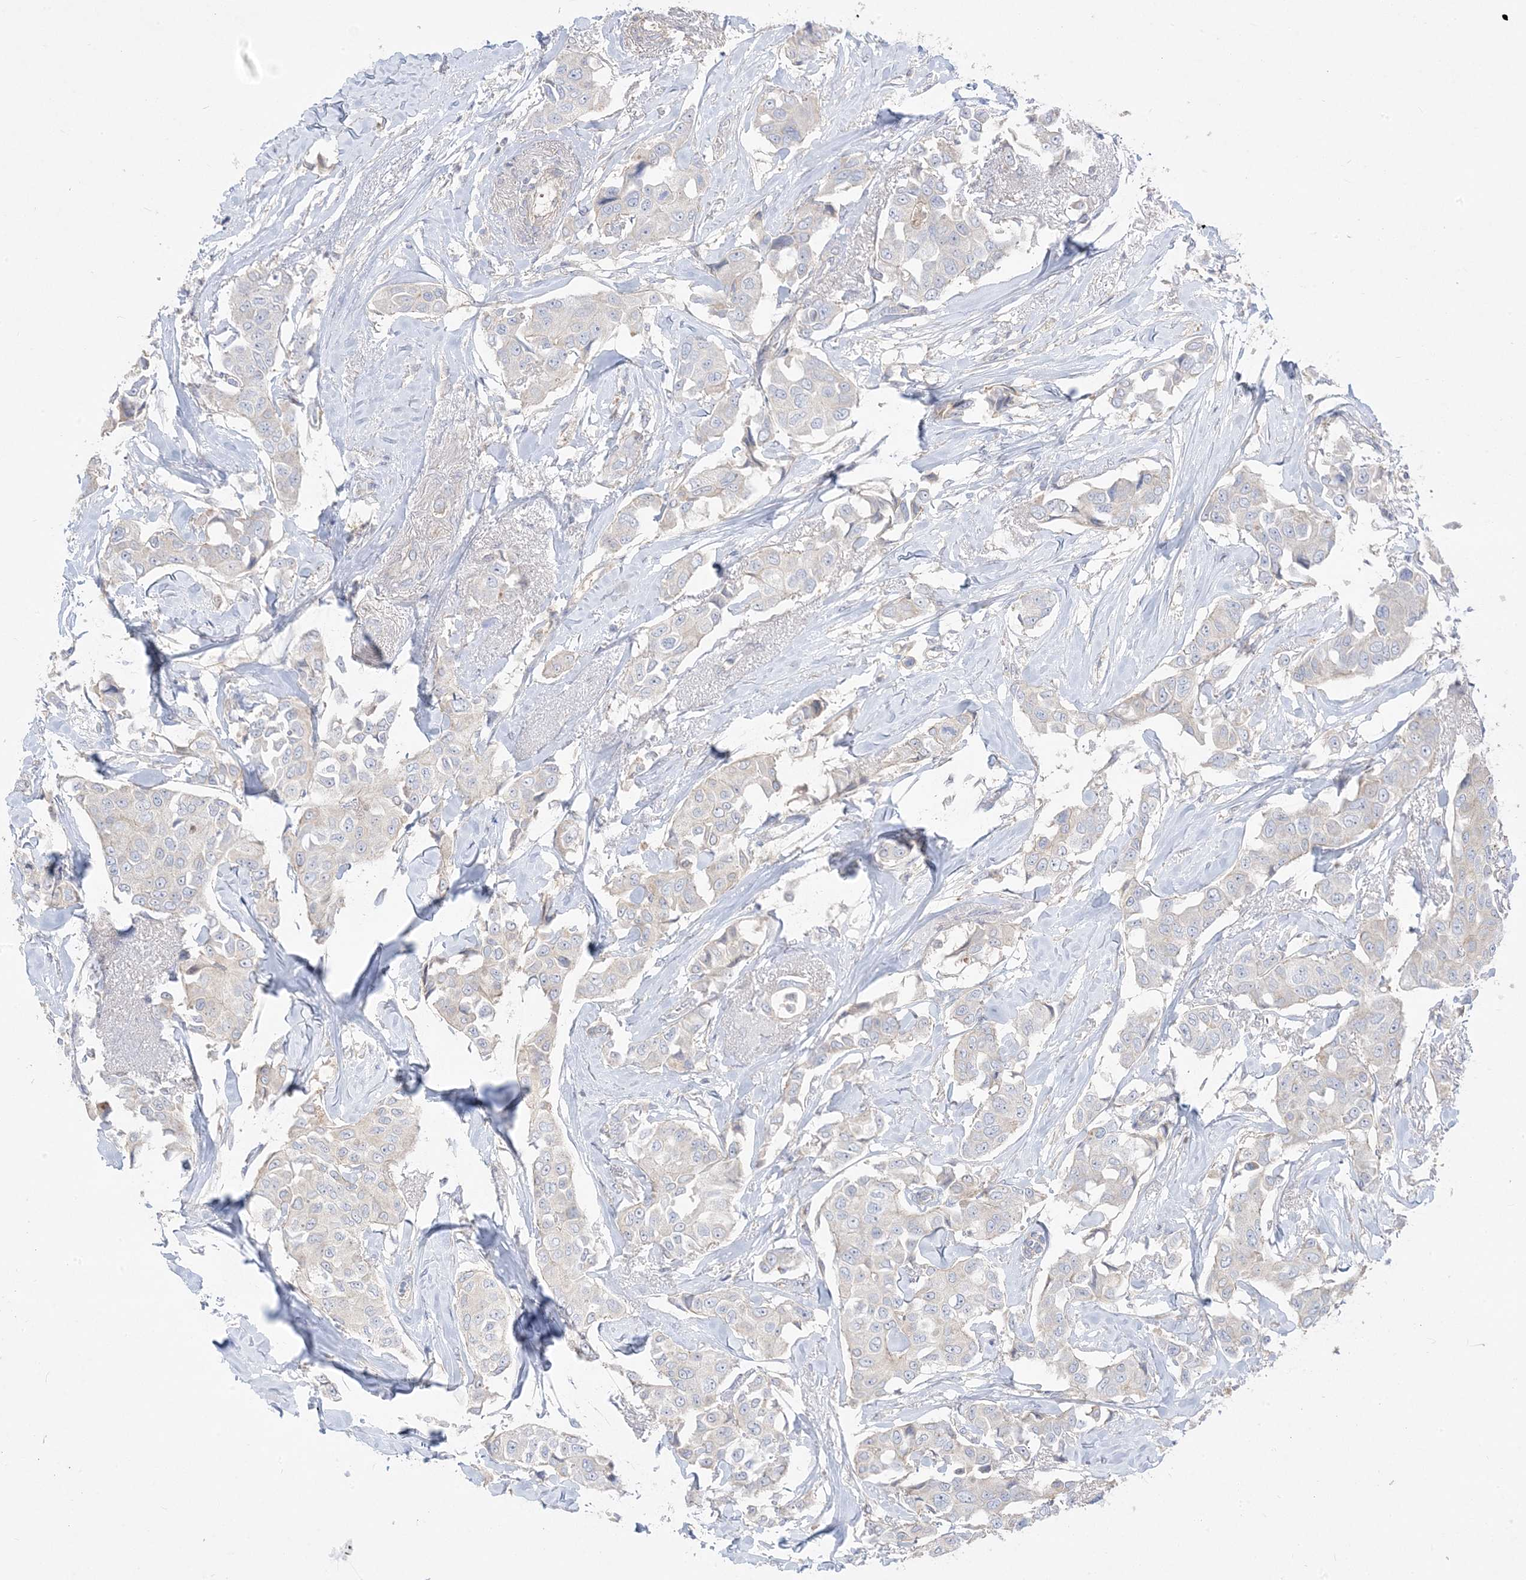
{"staining": {"intensity": "negative", "quantity": "none", "location": "none"}, "tissue": "breast cancer", "cell_type": "Tumor cells", "image_type": "cancer", "snomed": [{"axis": "morphology", "description": "Duct carcinoma"}, {"axis": "topography", "description": "Breast"}], "caption": "Breast cancer stained for a protein using immunohistochemistry (IHC) demonstrates no expression tumor cells.", "gene": "ARHGEF9", "patient": {"sex": "female", "age": 80}}